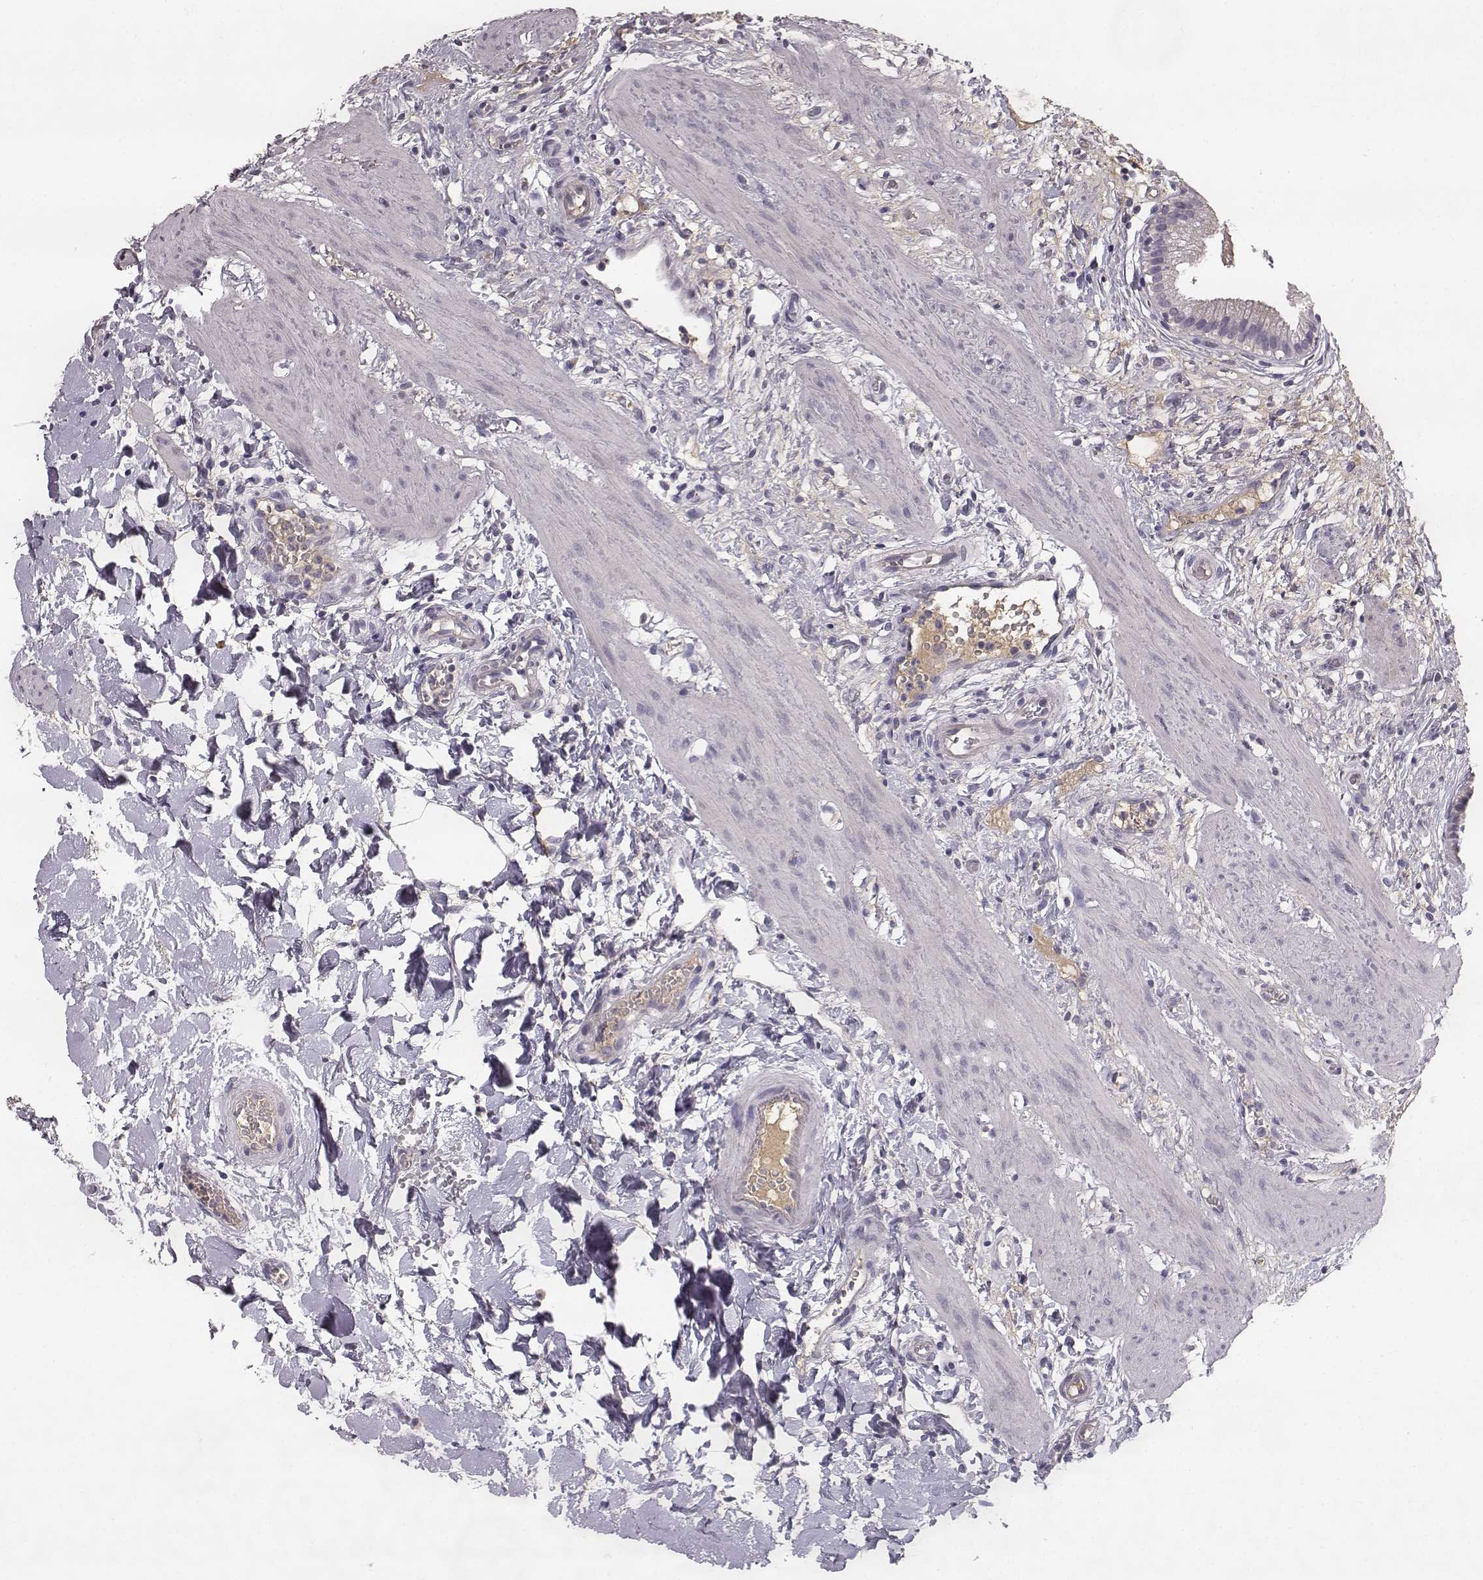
{"staining": {"intensity": "negative", "quantity": "none", "location": "none"}, "tissue": "gallbladder", "cell_type": "Glandular cells", "image_type": "normal", "snomed": [{"axis": "morphology", "description": "Normal tissue, NOS"}, {"axis": "topography", "description": "Gallbladder"}], "caption": "IHC of benign human gallbladder displays no expression in glandular cells. Nuclei are stained in blue.", "gene": "YJEFN3", "patient": {"sex": "female", "age": 24}}